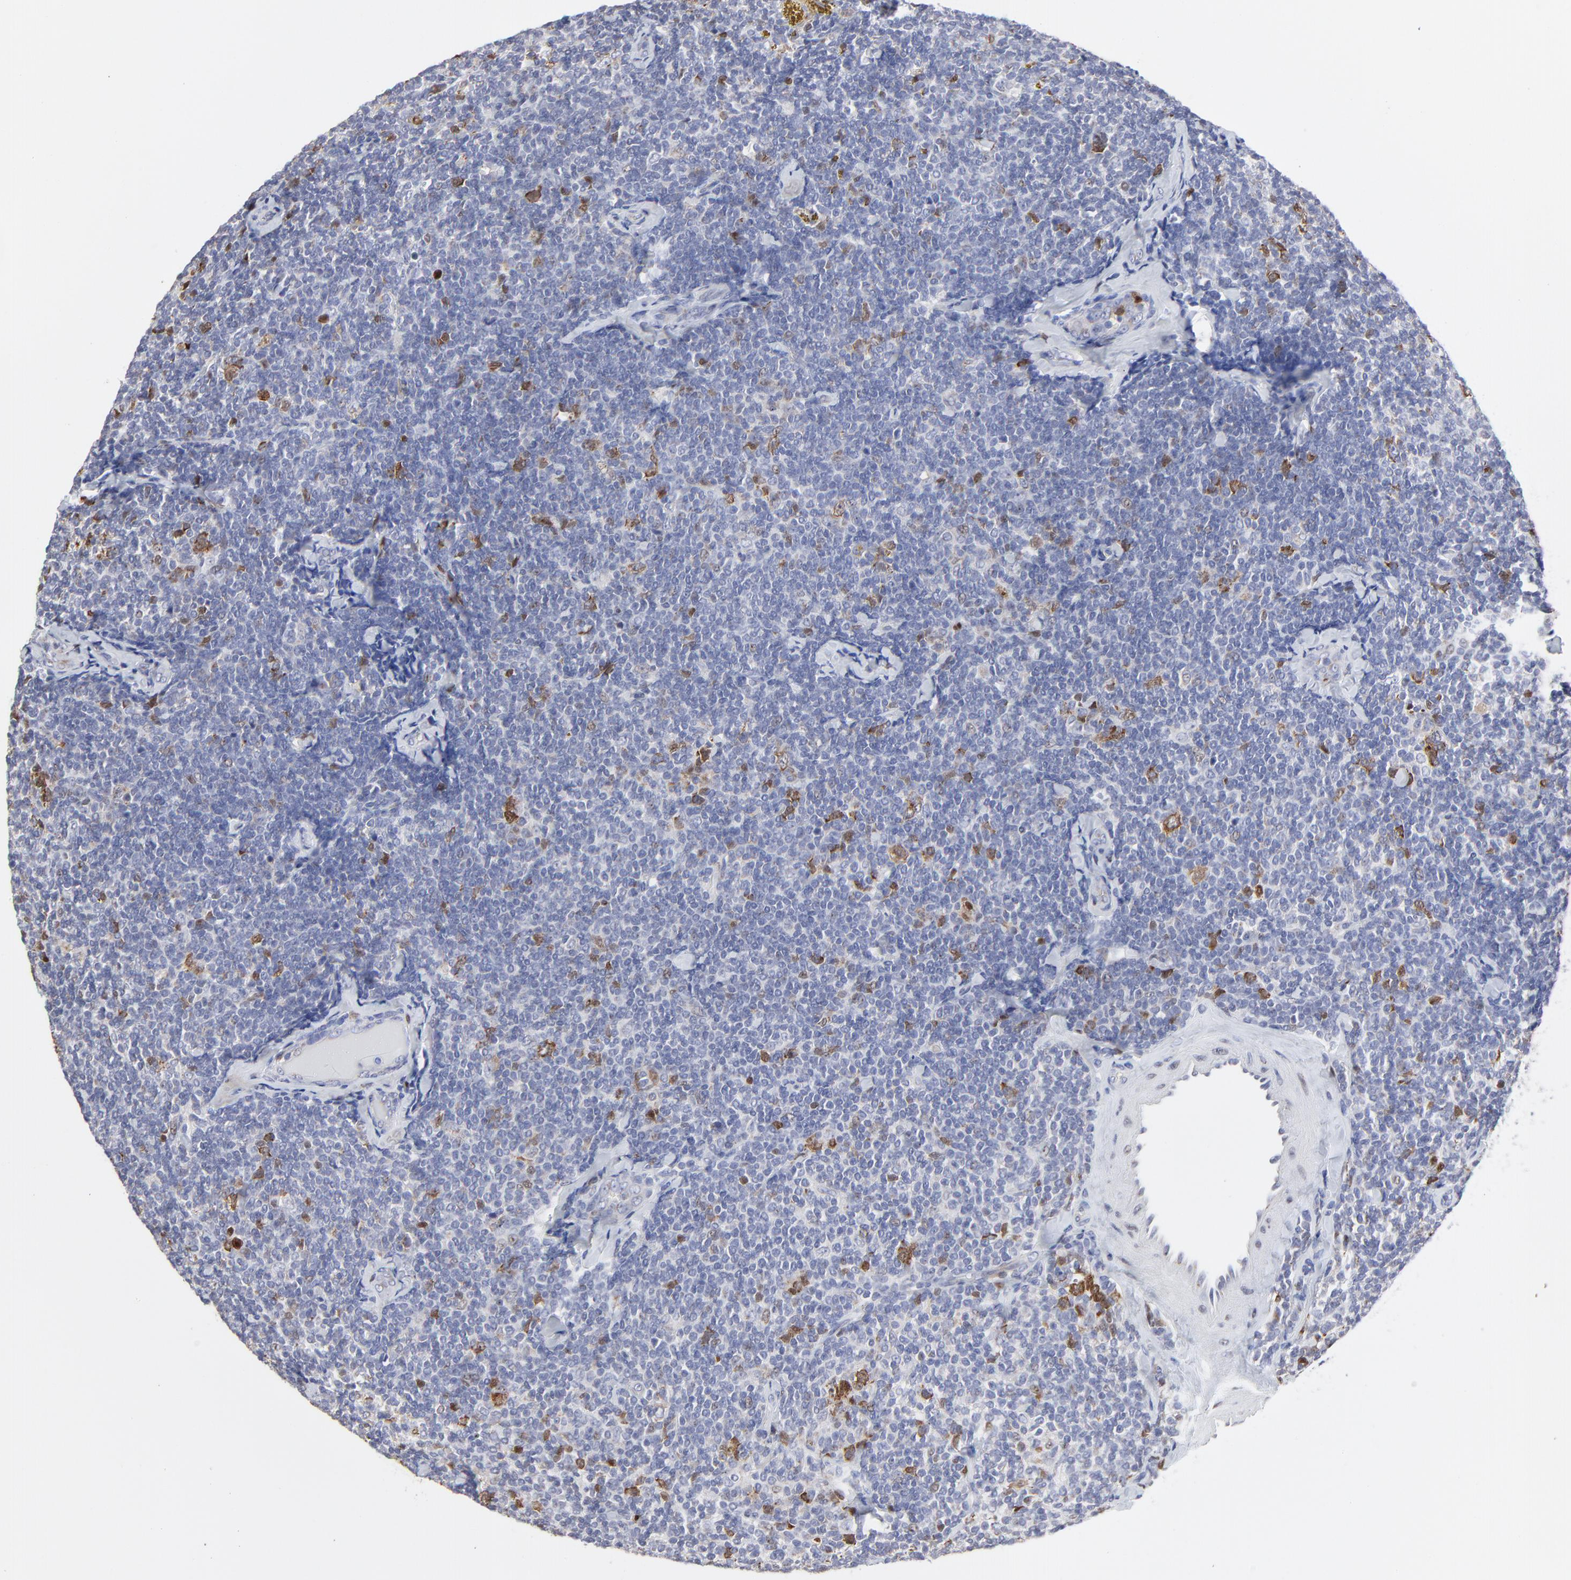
{"staining": {"intensity": "moderate", "quantity": "<25%", "location": "cytoplasmic/membranous"}, "tissue": "lymphoma", "cell_type": "Tumor cells", "image_type": "cancer", "snomed": [{"axis": "morphology", "description": "Malignant lymphoma, non-Hodgkin's type, Low grade"}, {"axis": "topography", "description": "Lymph node"}], "caption": "Immunohistochemical staining of low-grade malignant lymphoma, non-Hodgkin's type shows low levels of moderate cytoplasmic/membranous staining in approximately <25% of tumor cells.", "gene": "NCAPH", "patient": {"sex": "male", "age": 74}}